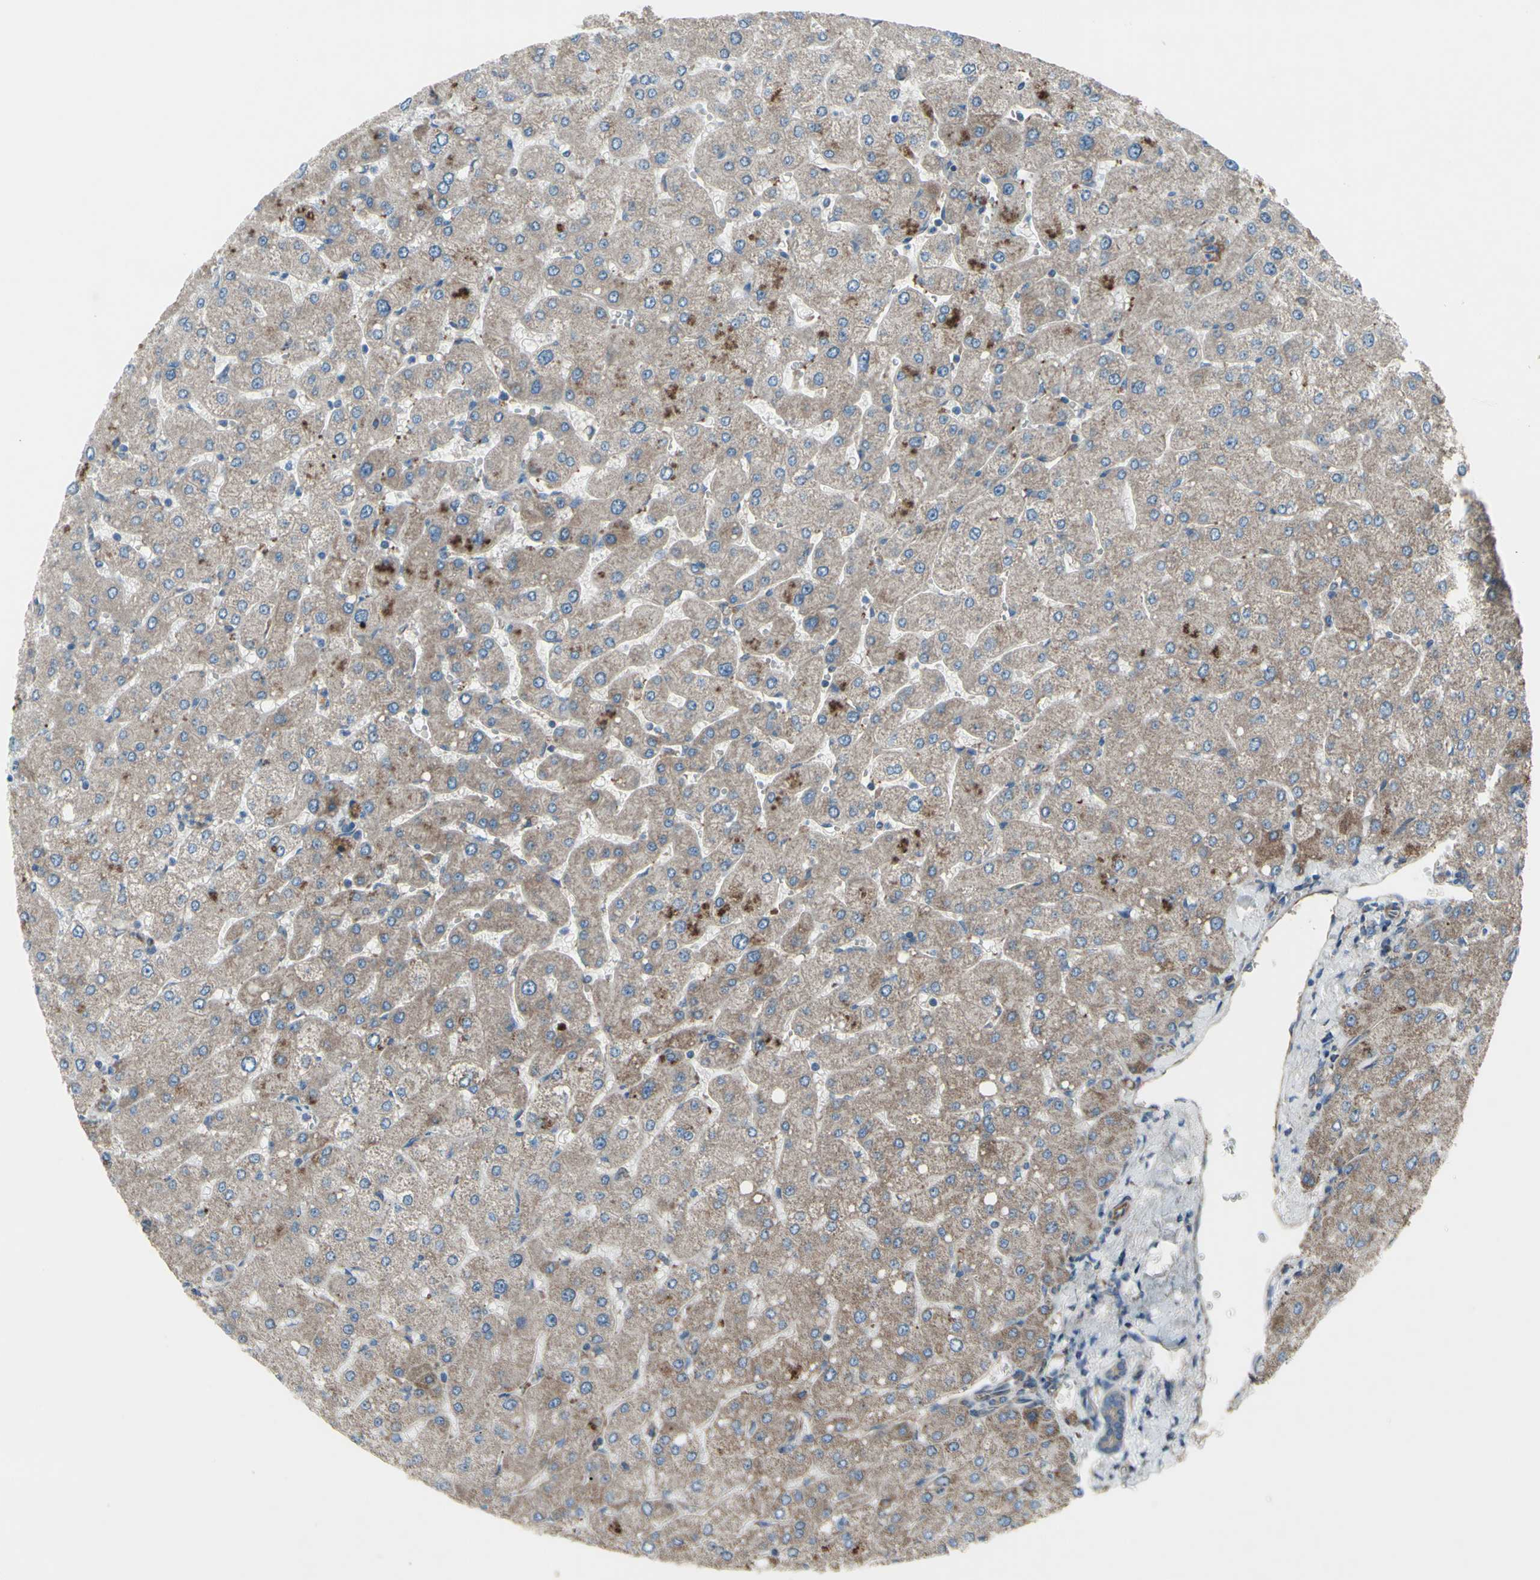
{"staining": {"intensity": "weak", "quantity": ">75%", "location": "cytoplasmic/membranous"}, "tissue": "liver", "cell_type": "Cholangiocytes", "image_type": "normal", "snomed": [{"axis": "morphology", "description": "Normal tissue, NOS"}, {"axis": "topography", "description": "Liver"}], "caption": "IHC staining of normal liver, which shows low levels of weak cytoplasmic/membranous expression in about >75% of cholangiocytes indicating weak cytoplasmic/membranous protein staining. The staining was performed using DAB (3,3'-diaminobenzidine) (brown) for protein detection and nuclei were counterstained in hematoxylin (blue).", "gene": "EMC7", "patient": {"sex": "male", "age": 55}}